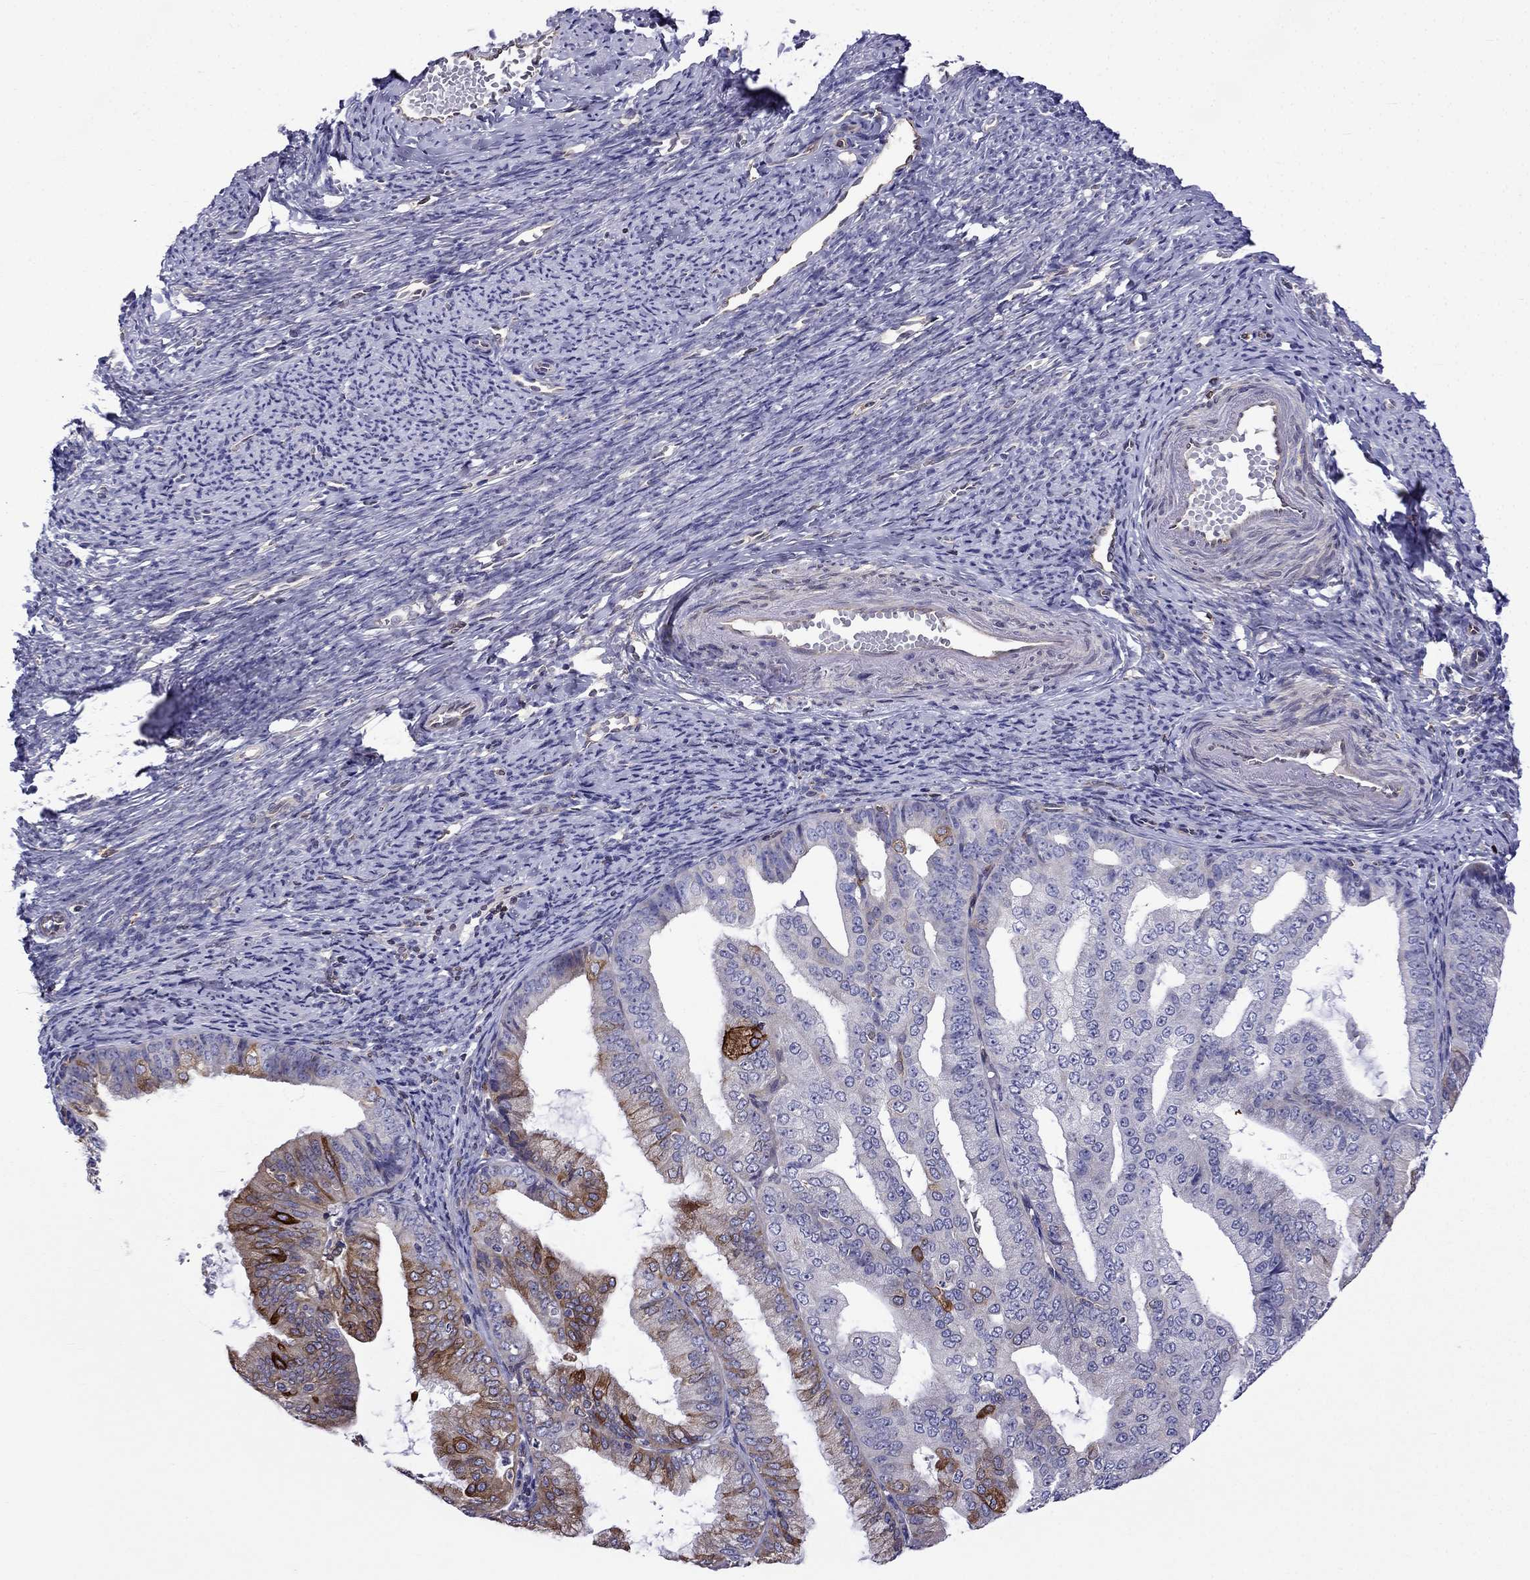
{"staining": {"intensity": "moderate", "quantity": "<25%", "location": "cytoplasmic/membranous"}, "tissue": "endometrial cancer", "cell_type": "Tumor cells", "image_type": "cancer", "snomed": [{"axis": "morphology", "description": "Adenocarcinoma, NOS"}, {"axis": "topography", "description": "Endometrium"}], "caption": "High-magnification brightfield microscopy of endometrial cancer (adenocarcinoma) stained with DAB (brown) and counterstained with hematoxylin (blue). tumor cells exhibit moderate cytoplasmic/membranous positivity is present in approximately<25% of cells.", "gene": "GNAL", "patient": {"sex": "female", "age": 63}}